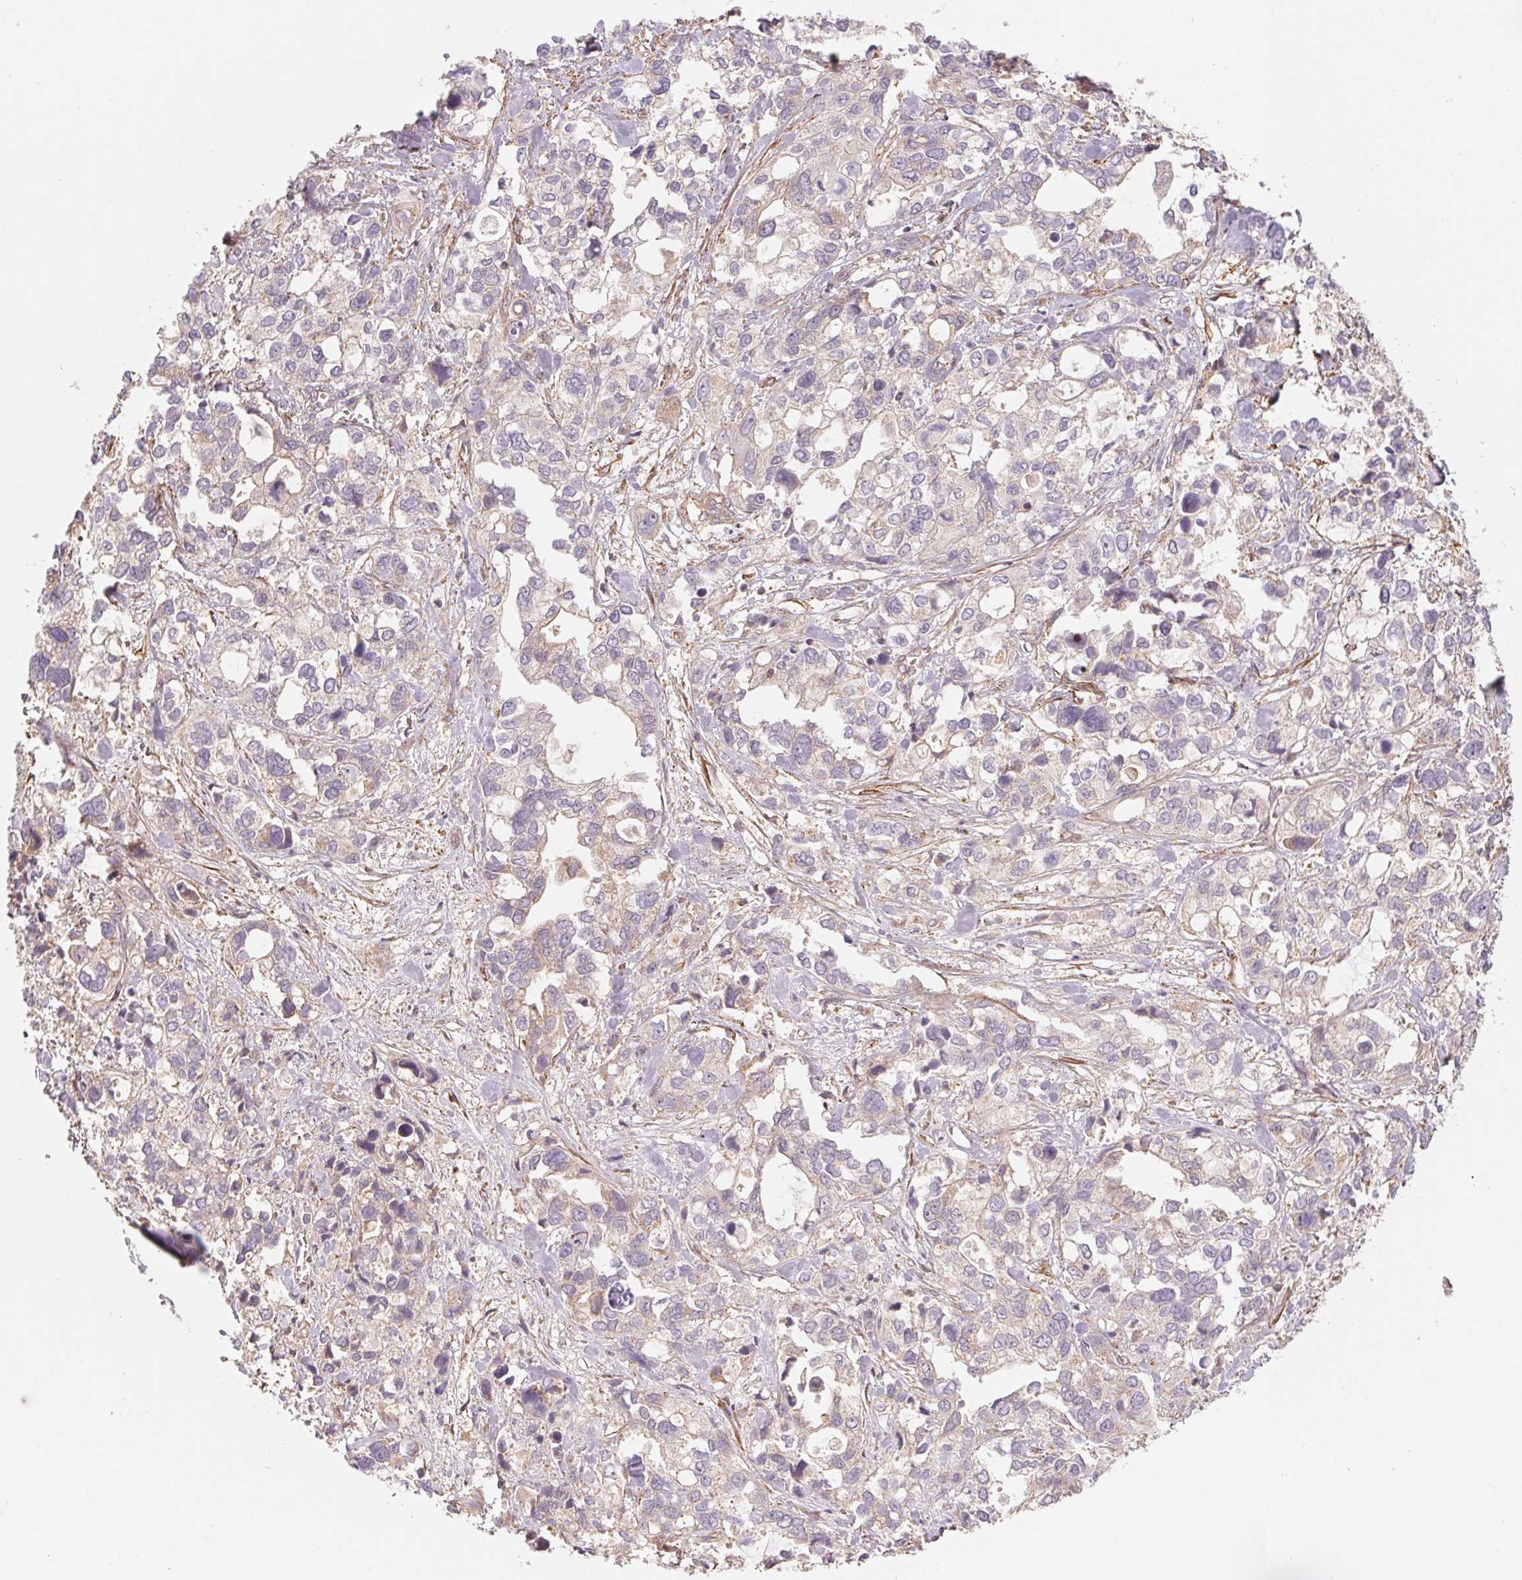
{"staining": {"intensity": "weak", "quantity": "<25%", "location": "cytoplasmic/membranous"}, "tissue": "stomach cancer", "cell_type": "Tumor cells", "image_type": "cancer", "snomed": [{"axis": "morphology", "description": "Adenocarcinoma, NOS"}, {"axis": "topography", "description": "Stomach, upper"}], "caption": "High power microscopy image of an immunohistochemistry (IHC) micrograph of stomach adenocarcinoma, revealing no significant positivity in tumor cells. Nuclei are stained in blue.", "gene": "CCDC112", "patient": {"sex": "female", "age": 81}}